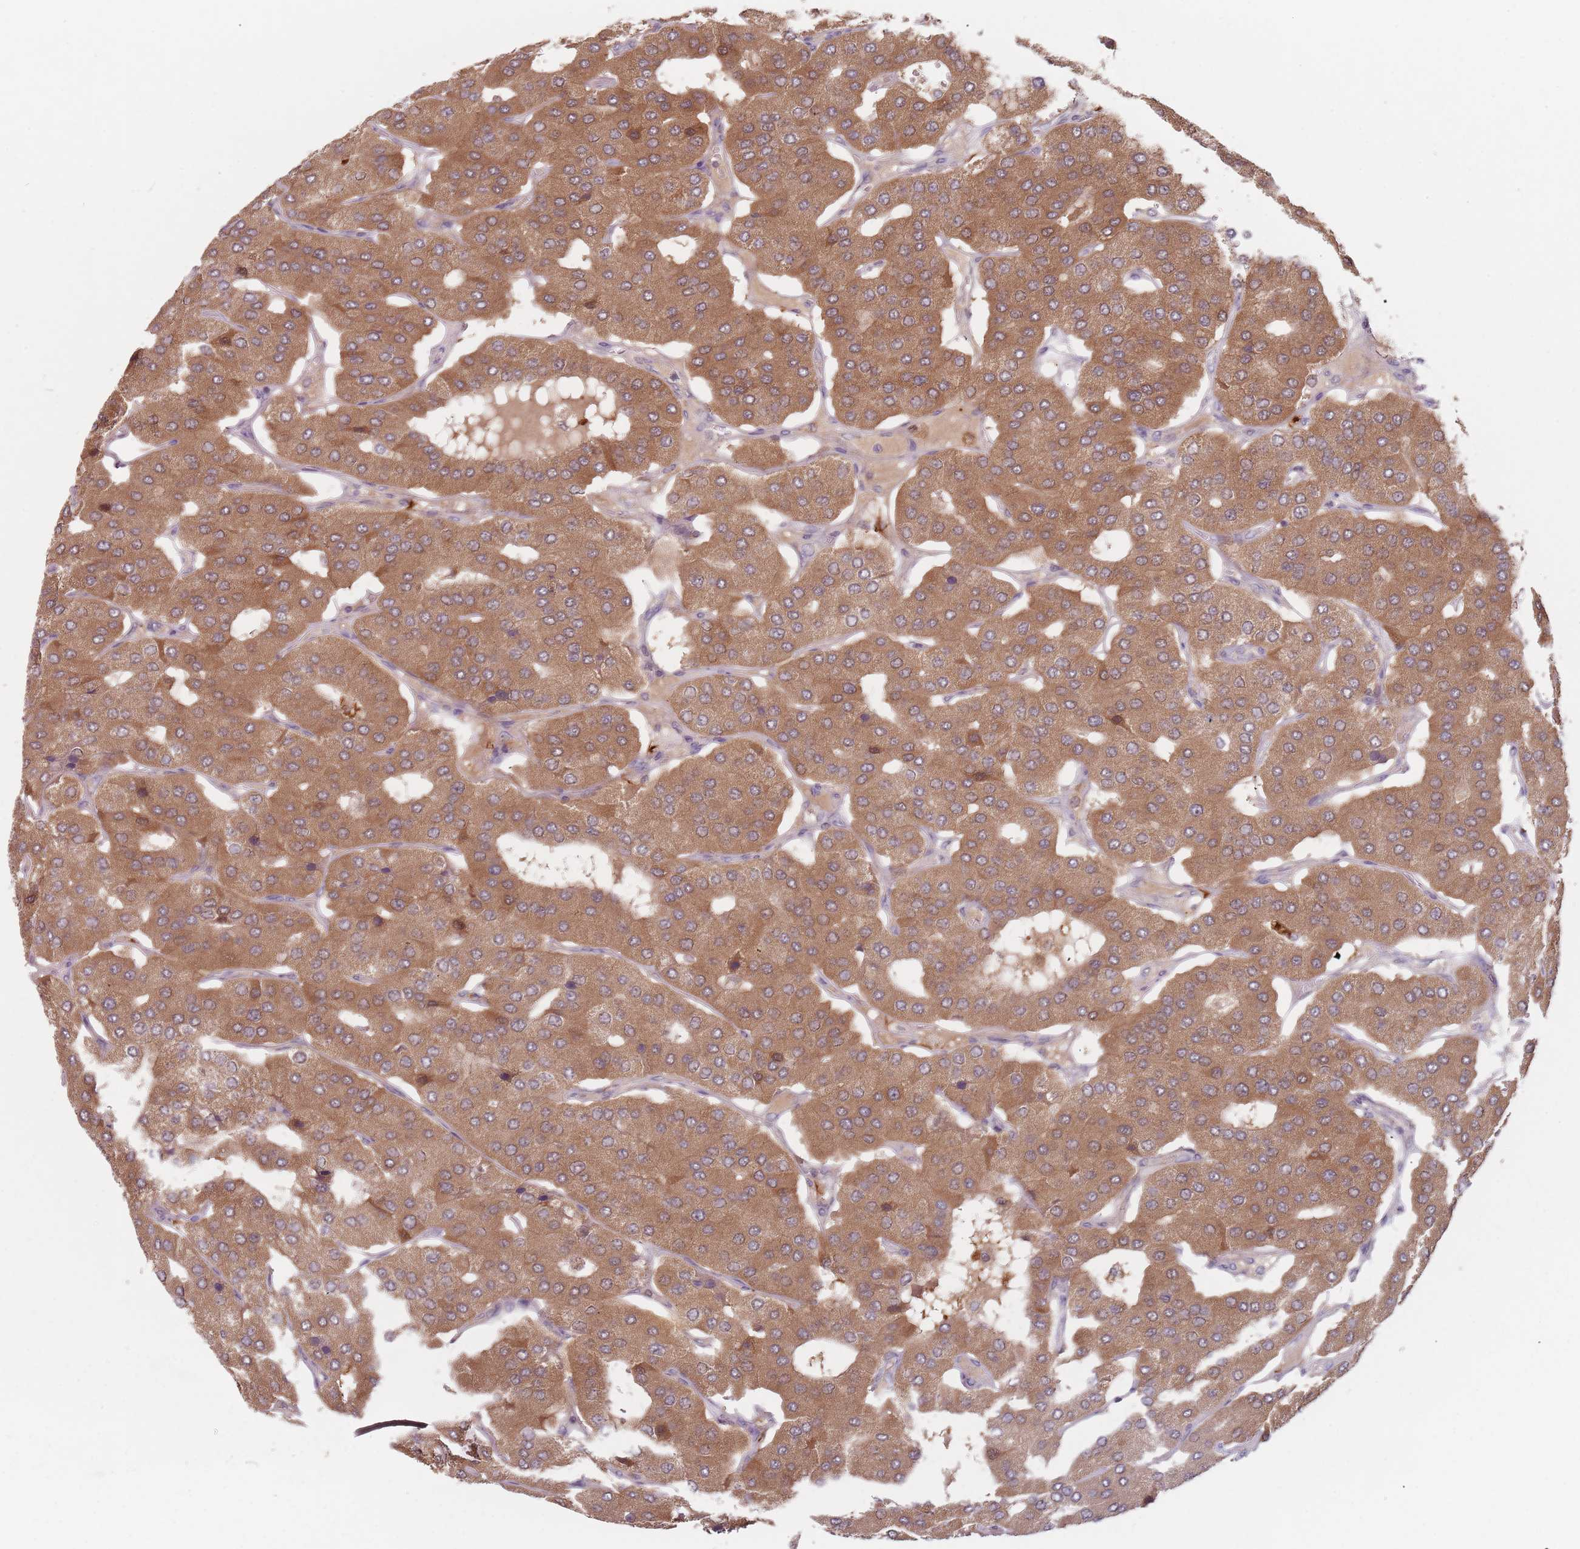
{"staining": {"intensity": "moderate", "quantity": ">75%", "location": "cytoplasmic/membranous"}, "tissue": "parathyroid gland", "cell_type": "Glandular cells", "image_type": "normal", "snomed": [{"axis": "morphology", "description": "Normal tissue, NOS"}, {"axis": "morphology", "description": "Adenoma, NOS"}, {"axis": "topography", "description": "Parathyroid gland"}], "caption": "High-power microscopy captured an IHC image of unremarkable parathyroid gland, revealing moderate cytoplasmic/membranous expression in approximately >75% of glandular cells. The staining was performed using DAB to visualize the protein expression in brown, while the nuclei were stained in blue with hematoxylin (Magnification: 20x).", "gene": "NAXE", "patient": {"sex": "female", "age": 86}}